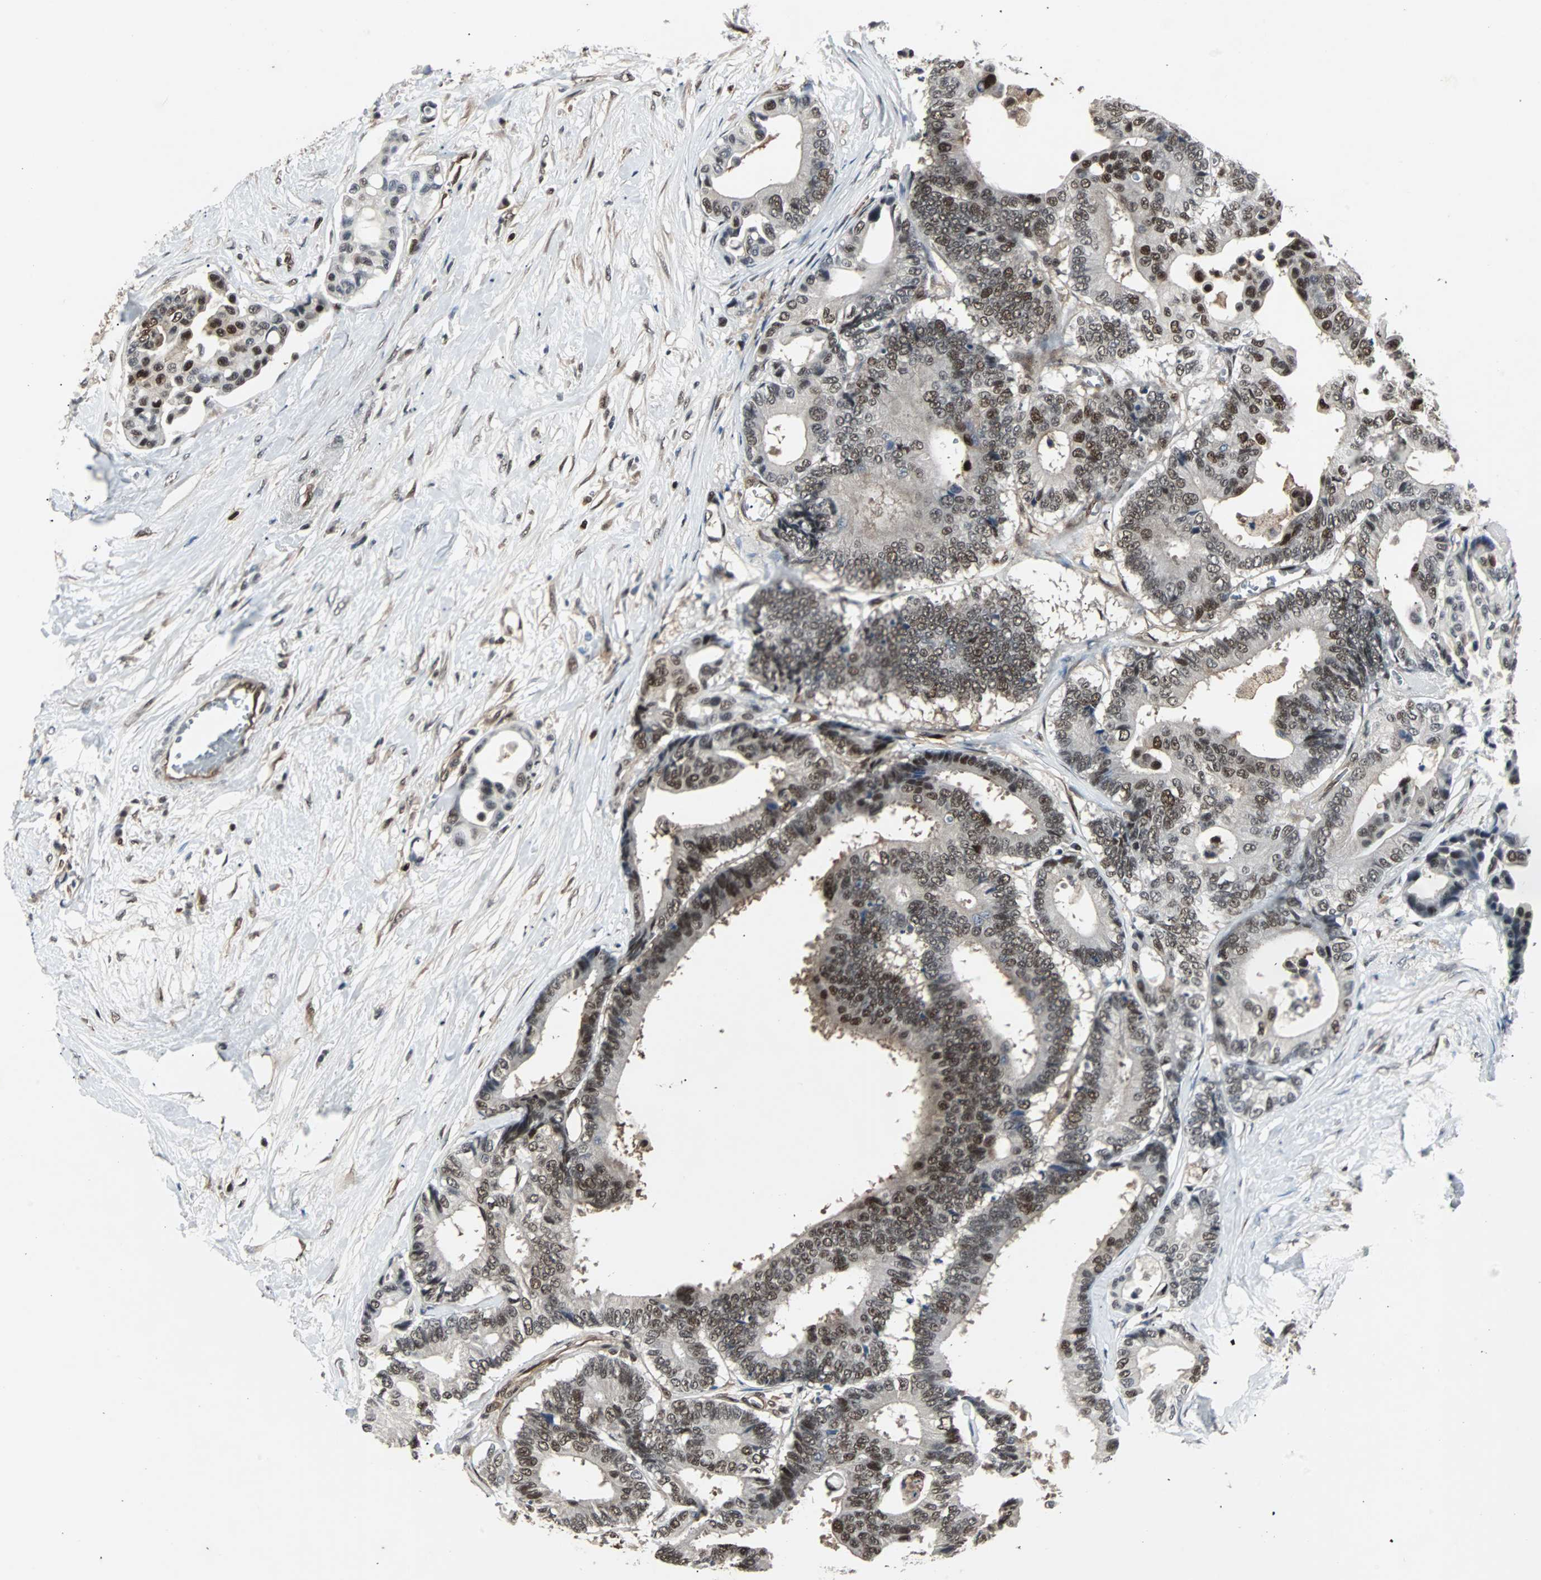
{"staining": {"intensity": "moderate", "quantity": ">75%", "location": "nuclear"}, "tissue": "colorectal cancer", "cell_type": "Tumor cells", "image_type": "cancer", "snomed": [{"axis": "morphology", "description": "Normal tissue, NOS"}, {"axis": "morphology", "description": "Adenocarcinoma, NOS"}, {"axis": "topography", "description": "Colon"}], "caption": "A brown stain highlights moderate nuclear expression of a protein in colorectal cancer tumor cells. (Brightfield microscopy of DAB IHC at high magnification).", "gene": "ACLY", "patient": {"sex": "male", "age": 82}}